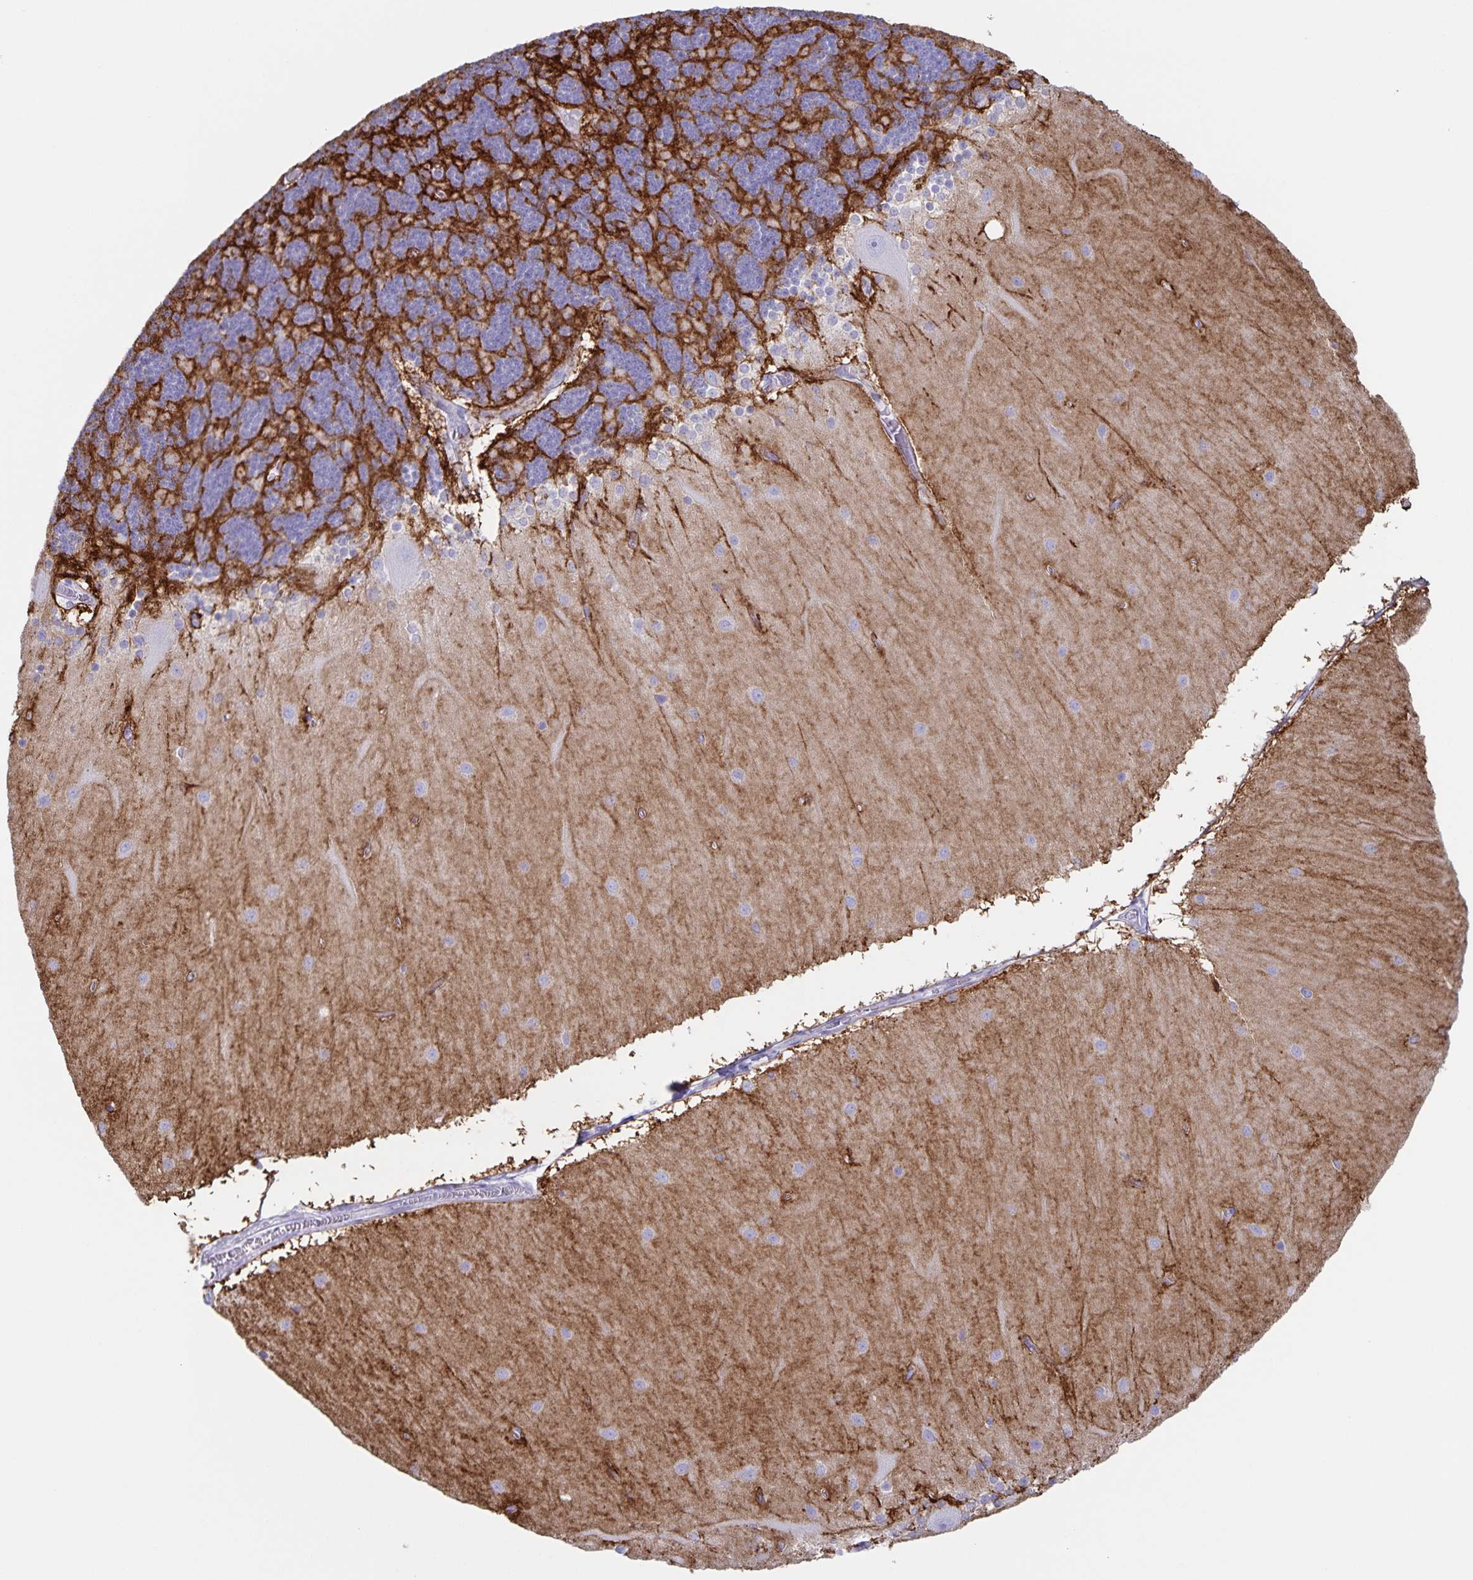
{"staining": {"intensity": "negative", "quantity": "none", "location": "none"}, "tissue": "cerebellum", "cell_type": "Cells in granular layer", "image_type": "normal", "snomed": [{"axis": "morphology", "description": "Normal tissue, NOS"}, {"axis": "topography", "description": "Cerebellum"}], "caption": "This is an immunohistochemistry photomicrograph of unremarkable human cerebellum. There is no expression in cells in granular layer.", "gene": "AQP4", "patient": {"sex": "female", "age": 54}}